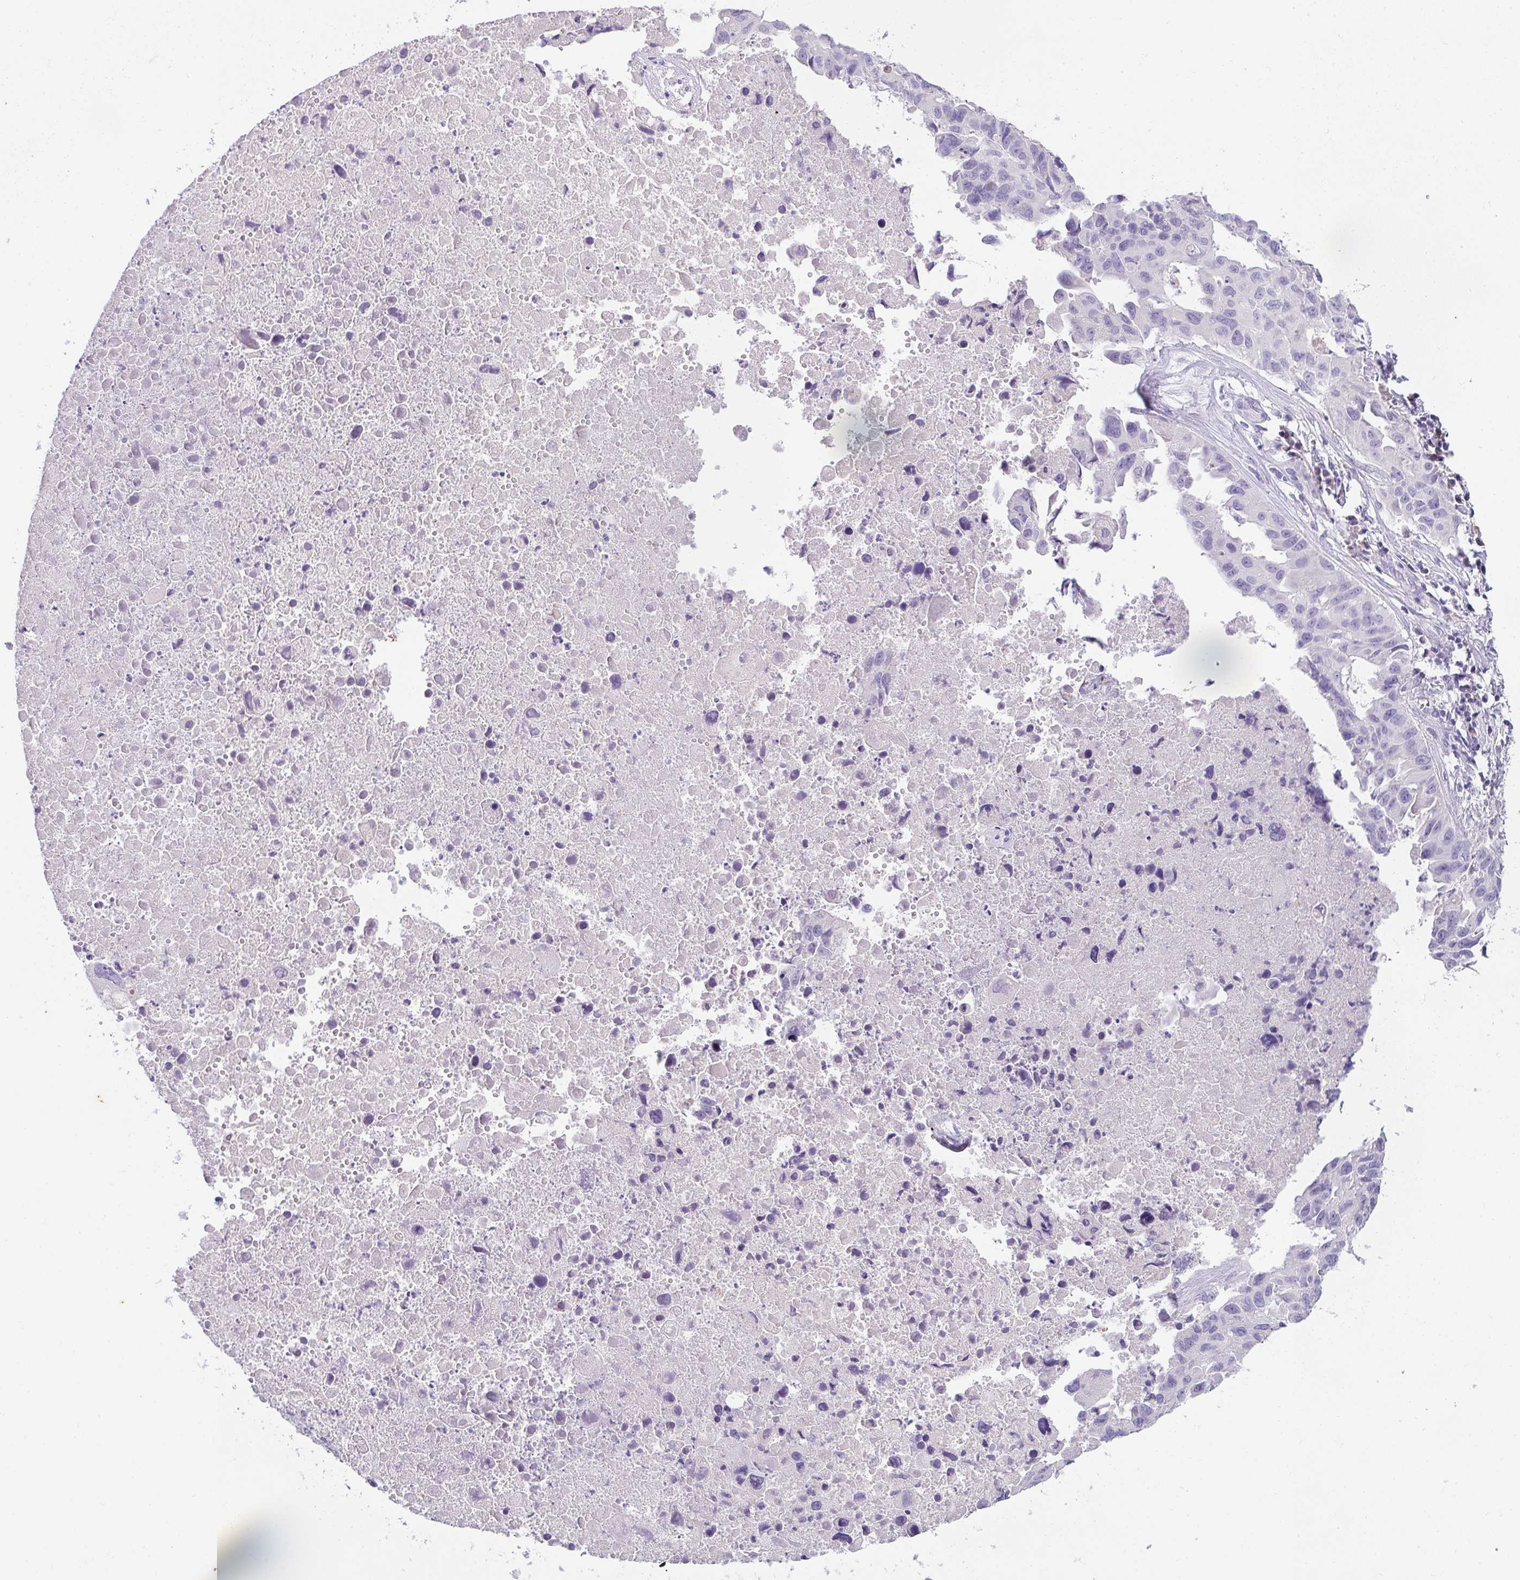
{"staining": {"intensity": "negative", "quantity": "none", "location": "none"}, "tissue": "lung cancer", "cell_type": "Tumor cells", "image_type": "cancer", "snomed": [{"axis": "morphology", "description": "Adenocarcinoma, NOS"}, {"axis": "topography", "description": "Lymph node"}, {"axis": "topography", "description": "Lung"}], "caption": "Lung cancer (adenocarcinoma) was stained to show a protein in brown. There is no significant positivity in tumor cells.", "gene": "COX7B", "patient": {"sex": "male", "age": 64}}